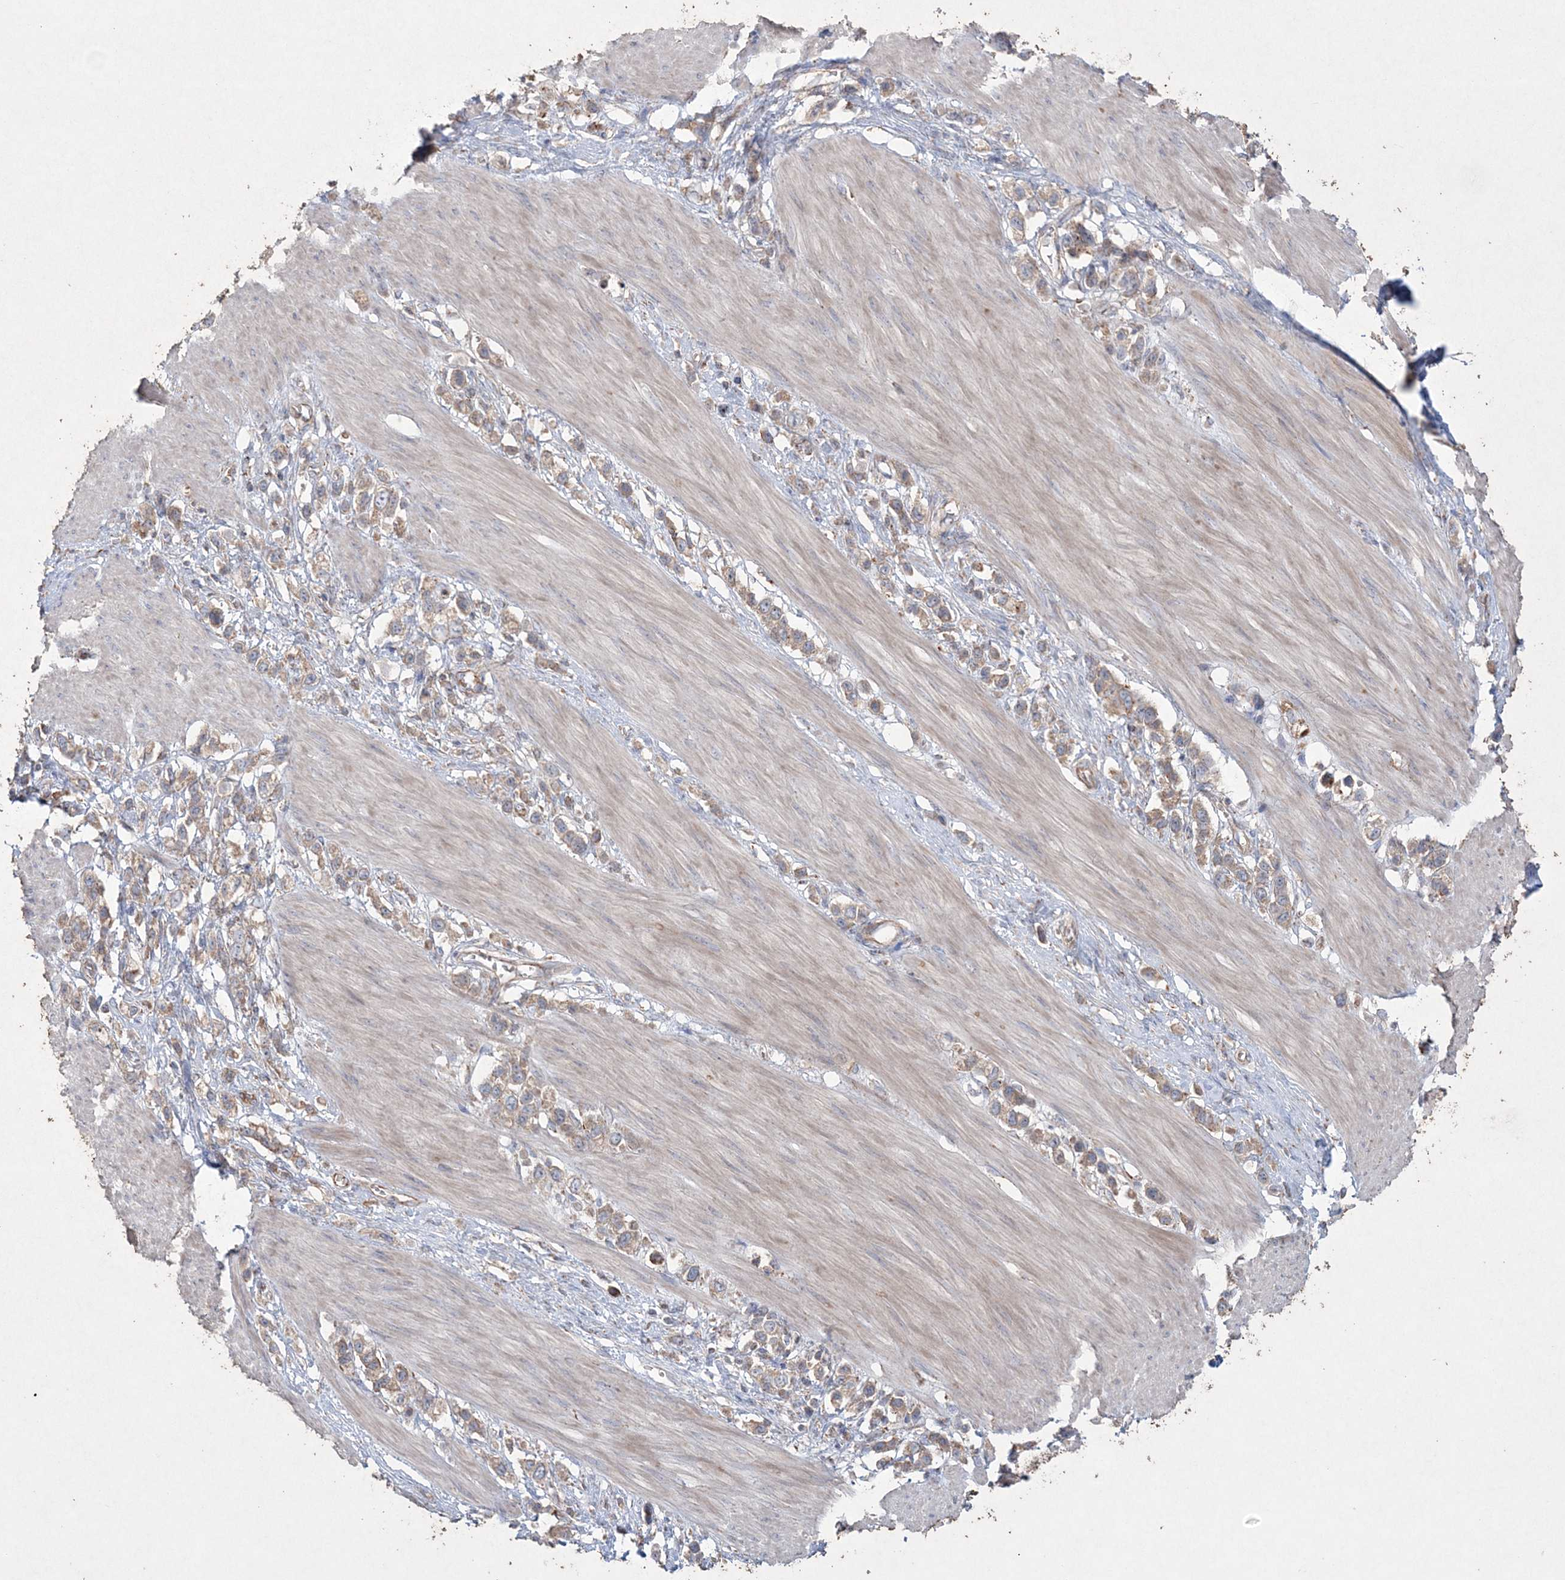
{"staining": {"intensity": "weak", "quantity": ">75%", "location": "cytoplasmic/membranous"}, "tissue": "stomach cancer", "cell_type": "Tumor cells", "image_type": "cancer", "snomed": [{"axis": "morphology", "description": "Adenocarcinoma, NOS"}, {"axis": "topography", "description": "Stomach"}], "caption": "Stomach cancer (adenocarcinoma) stained with a protein marker exhibits weak staining in tumor cells.", "gene": "TTC7A", "patient": {"sex": "female", "age": 65}}